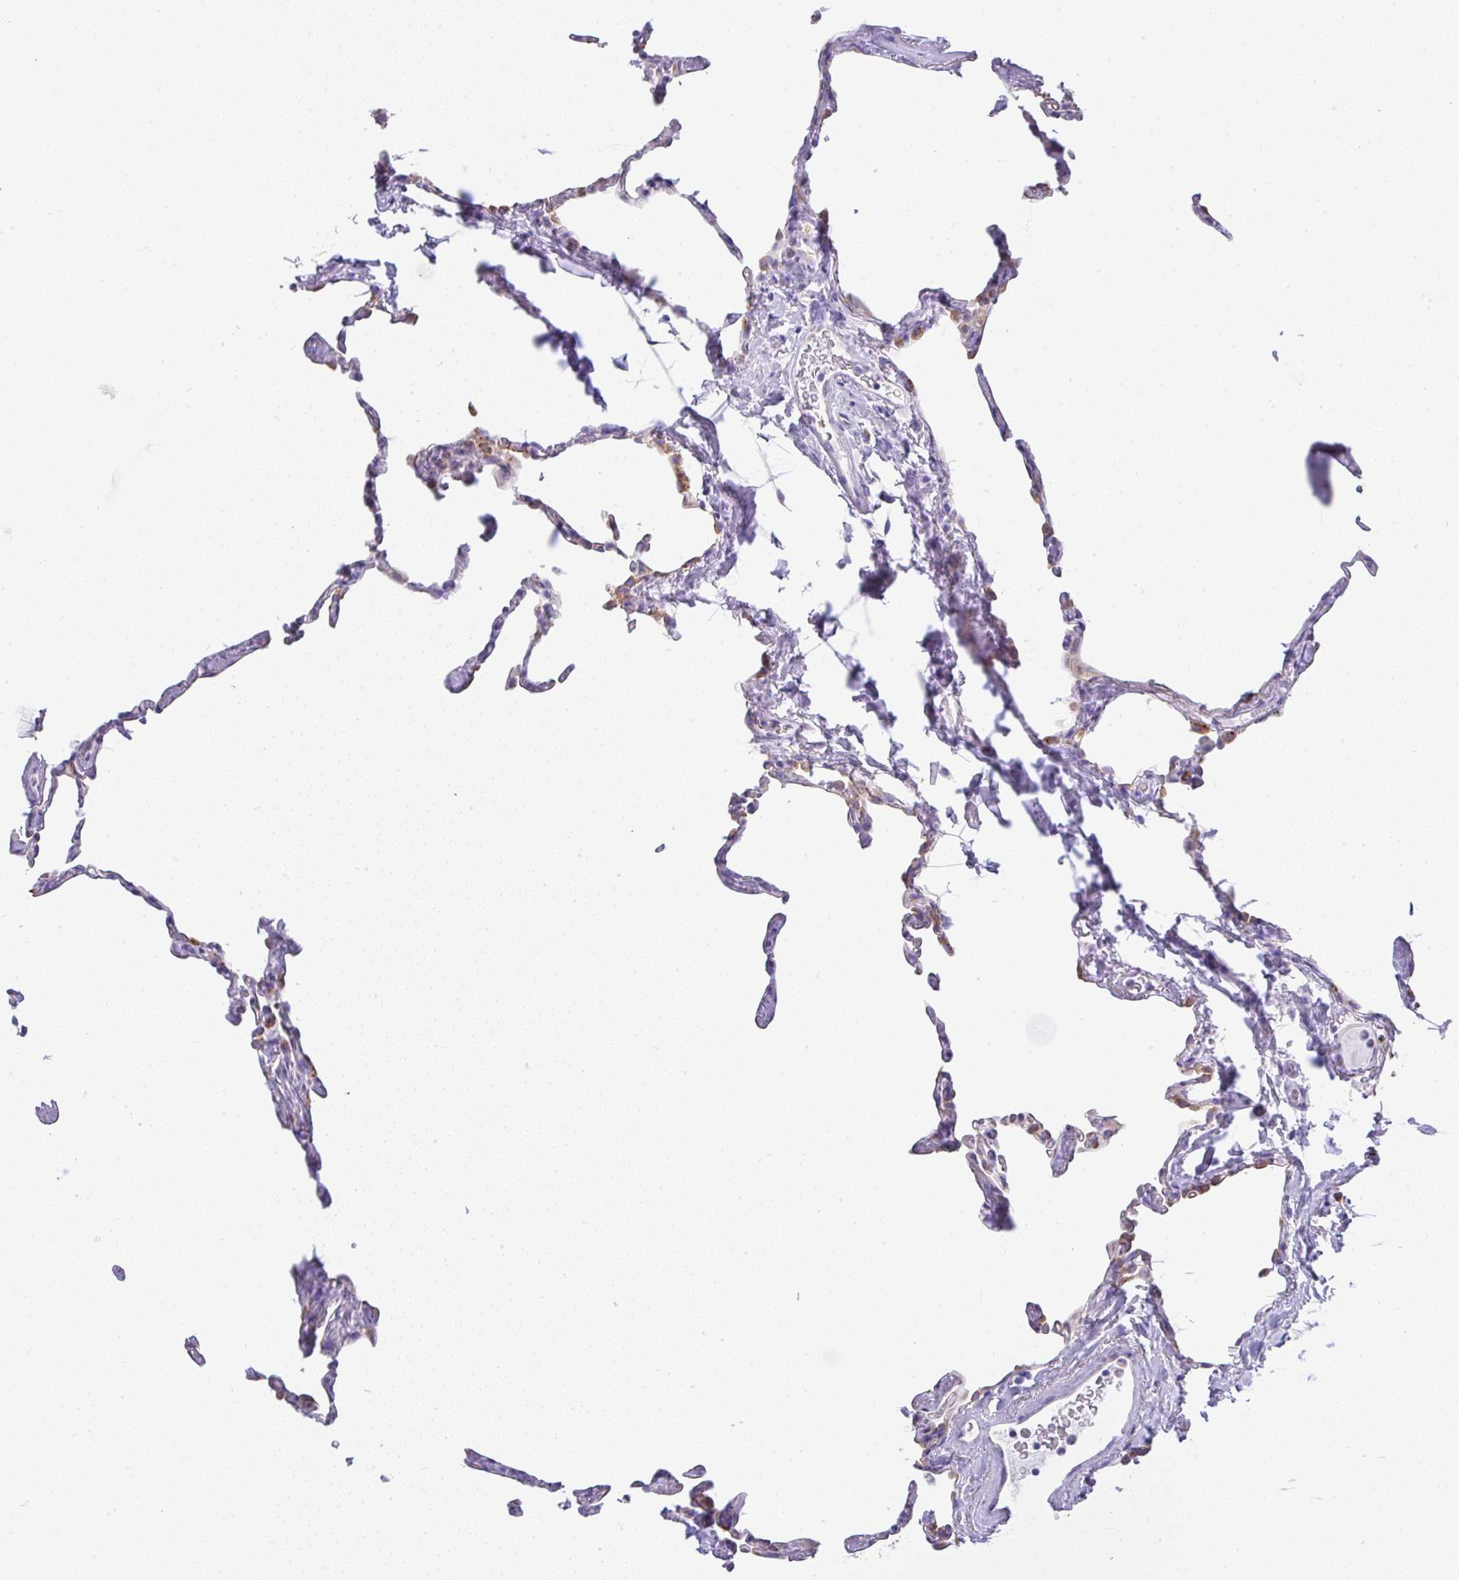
{"staining": {"intensity": "moderate", "quantity": "<25%", "location": "cytoplasmic/membranous"}, "tissue": "lung", "cell_type": "Alveolar cells", "image_type": "normal", "snomed": [{"axis": "morphology", "description": "Normal tissue, NOS"}, {"axis": "topography", "description": "Lung"}], "caption": "Protein staining of normal lung displays moderate cytoplasmic/membranous staining in about <25% of alveolar cells.", "gene": "FAM177A1", "patient": {"sex": "male", "age": 65}}